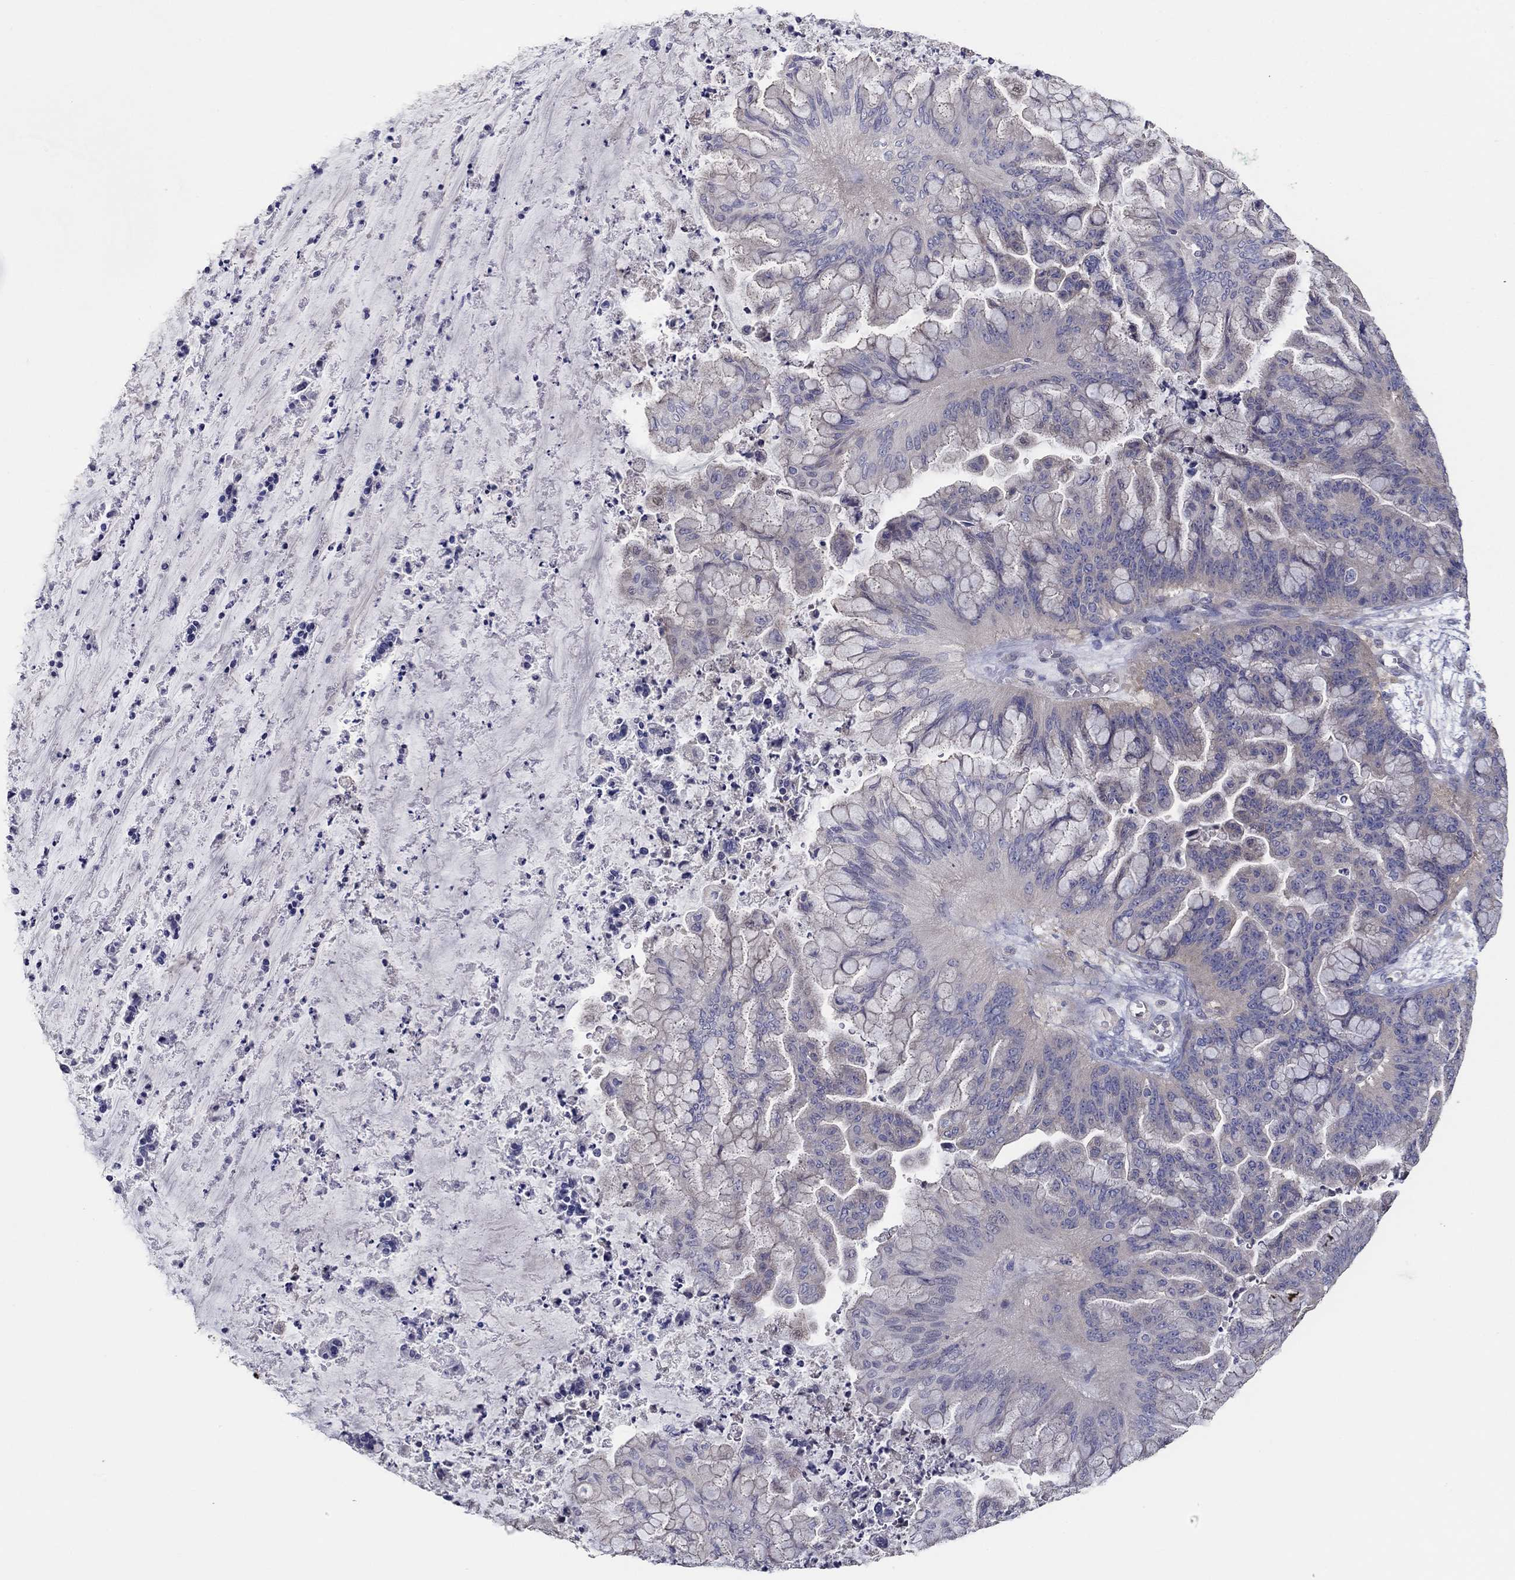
{"staining": {"intensity": "negative", "quantity": "none", "location": "none"}, "tissue": "ovarian cancer", "cell_type": "Tumor cells", "image_type": "cancer", "snomed": [{"axis": "morphology", "description": "Cystadenocarcinoma, mucinous, NOS"}, {"axis": "topography", "description": "Ovary"}], "caption": "This is an immunohistochemistry photomicrograph of ovarian cancer. There is no positivity in tumor cells.", "gene": "DOCK3", "patient": {"sex": "female", "age": 67}}